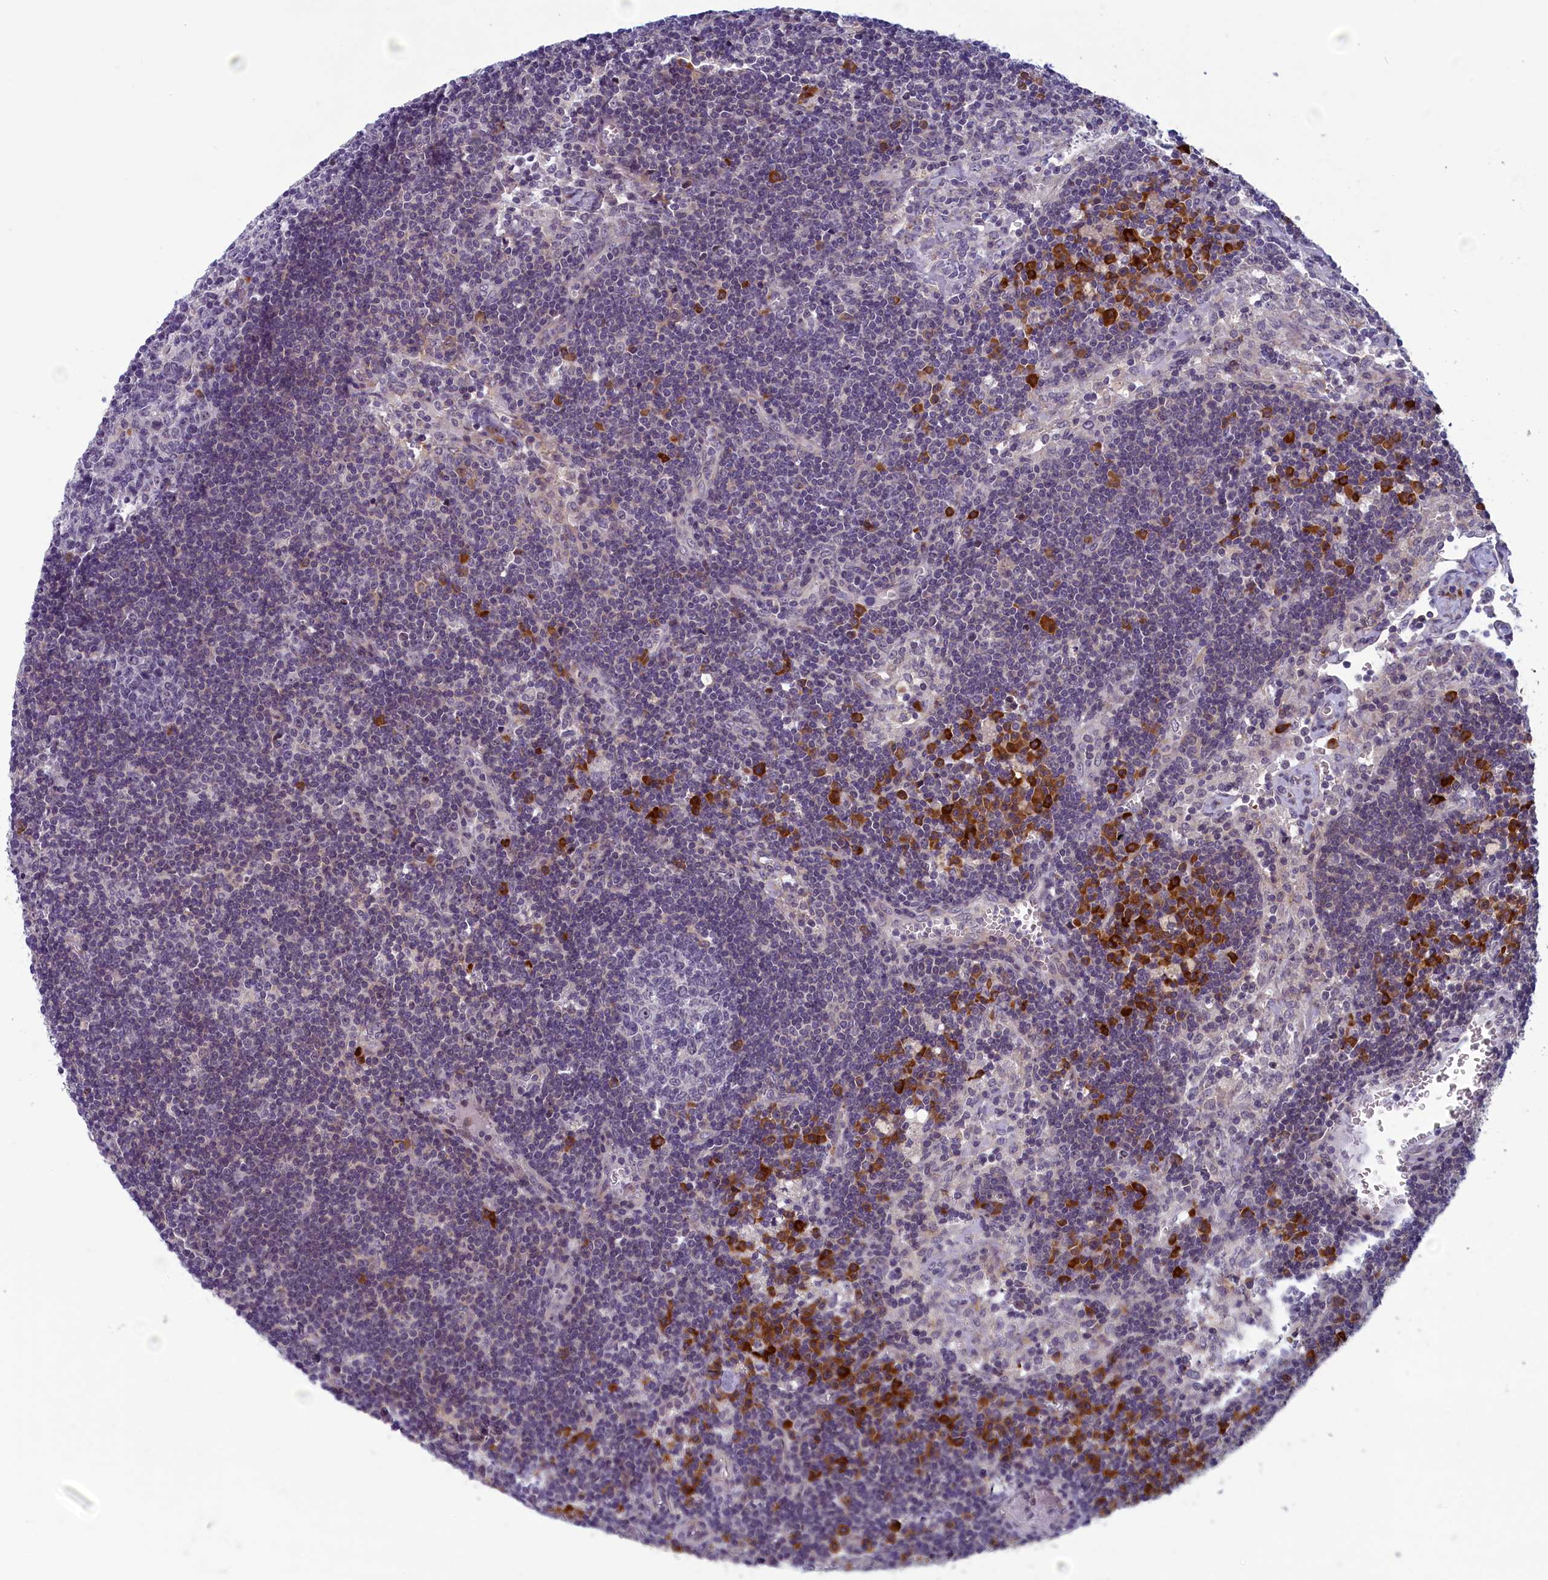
{"staining": {"intensity": "negative", "quantity": "none", "location": "none"}, "tissue": "lymph node", "cell_type": "Germinal center cells", "image_type": "normal", "snomed": [{"axis": "morphology", "description": "Normal tissue, NOS"}, {"axis": "topography", "description": "Lymph node"}], "caption": "Immunohistochemical staining of unremarkable human lymph node exhibits no significant positivity in germinal center cells. (Immunohistochemistry, brightfield microscopy, high magnification).", "gene": "CNEP1R1", "patient": {"sex": "male", "age": 58}}